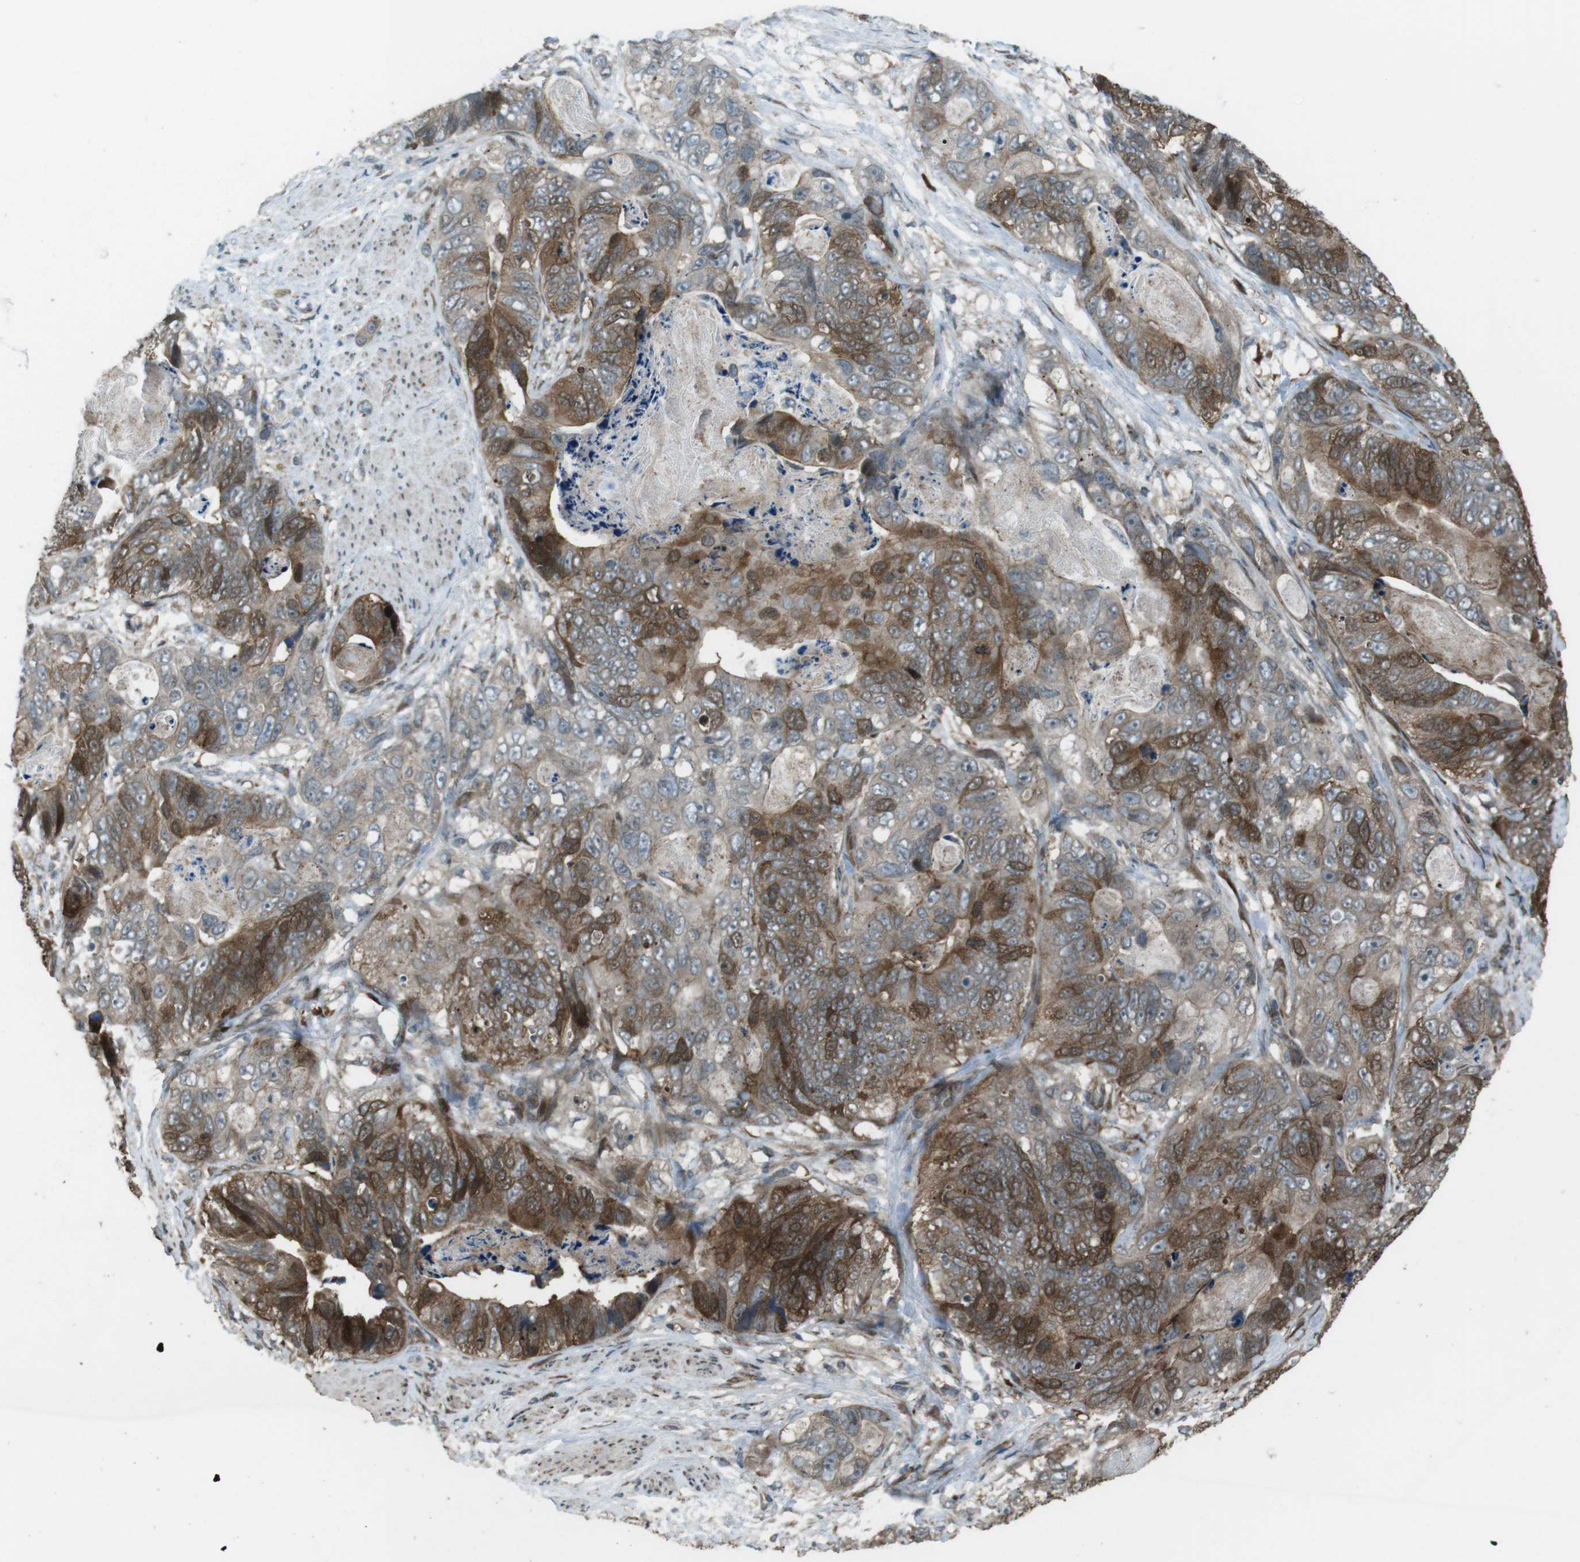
{"staining": {"intensity": "strong", "quantity": "25%-75%", "location": "cytoplasmic/membranous"}, "tissue": "stomach cancer", "cell_type": "Tumor cells", "image_type": "cancer", "snomed": [{"axis": "morphology", "description": "Adenocarcinoma, NOS"}, {"axis": "topography", "description": "Stomach"}], "caption": "Immunohistochemistry (IHC) (DAB) staining of stomach adenocarcinoma exhibits strong cytoplasmic/membranous protein expression in about 25%-75% of tumor cells.", "gene": "ZNF330", "patient": {"sex": "female", "age": 89}}